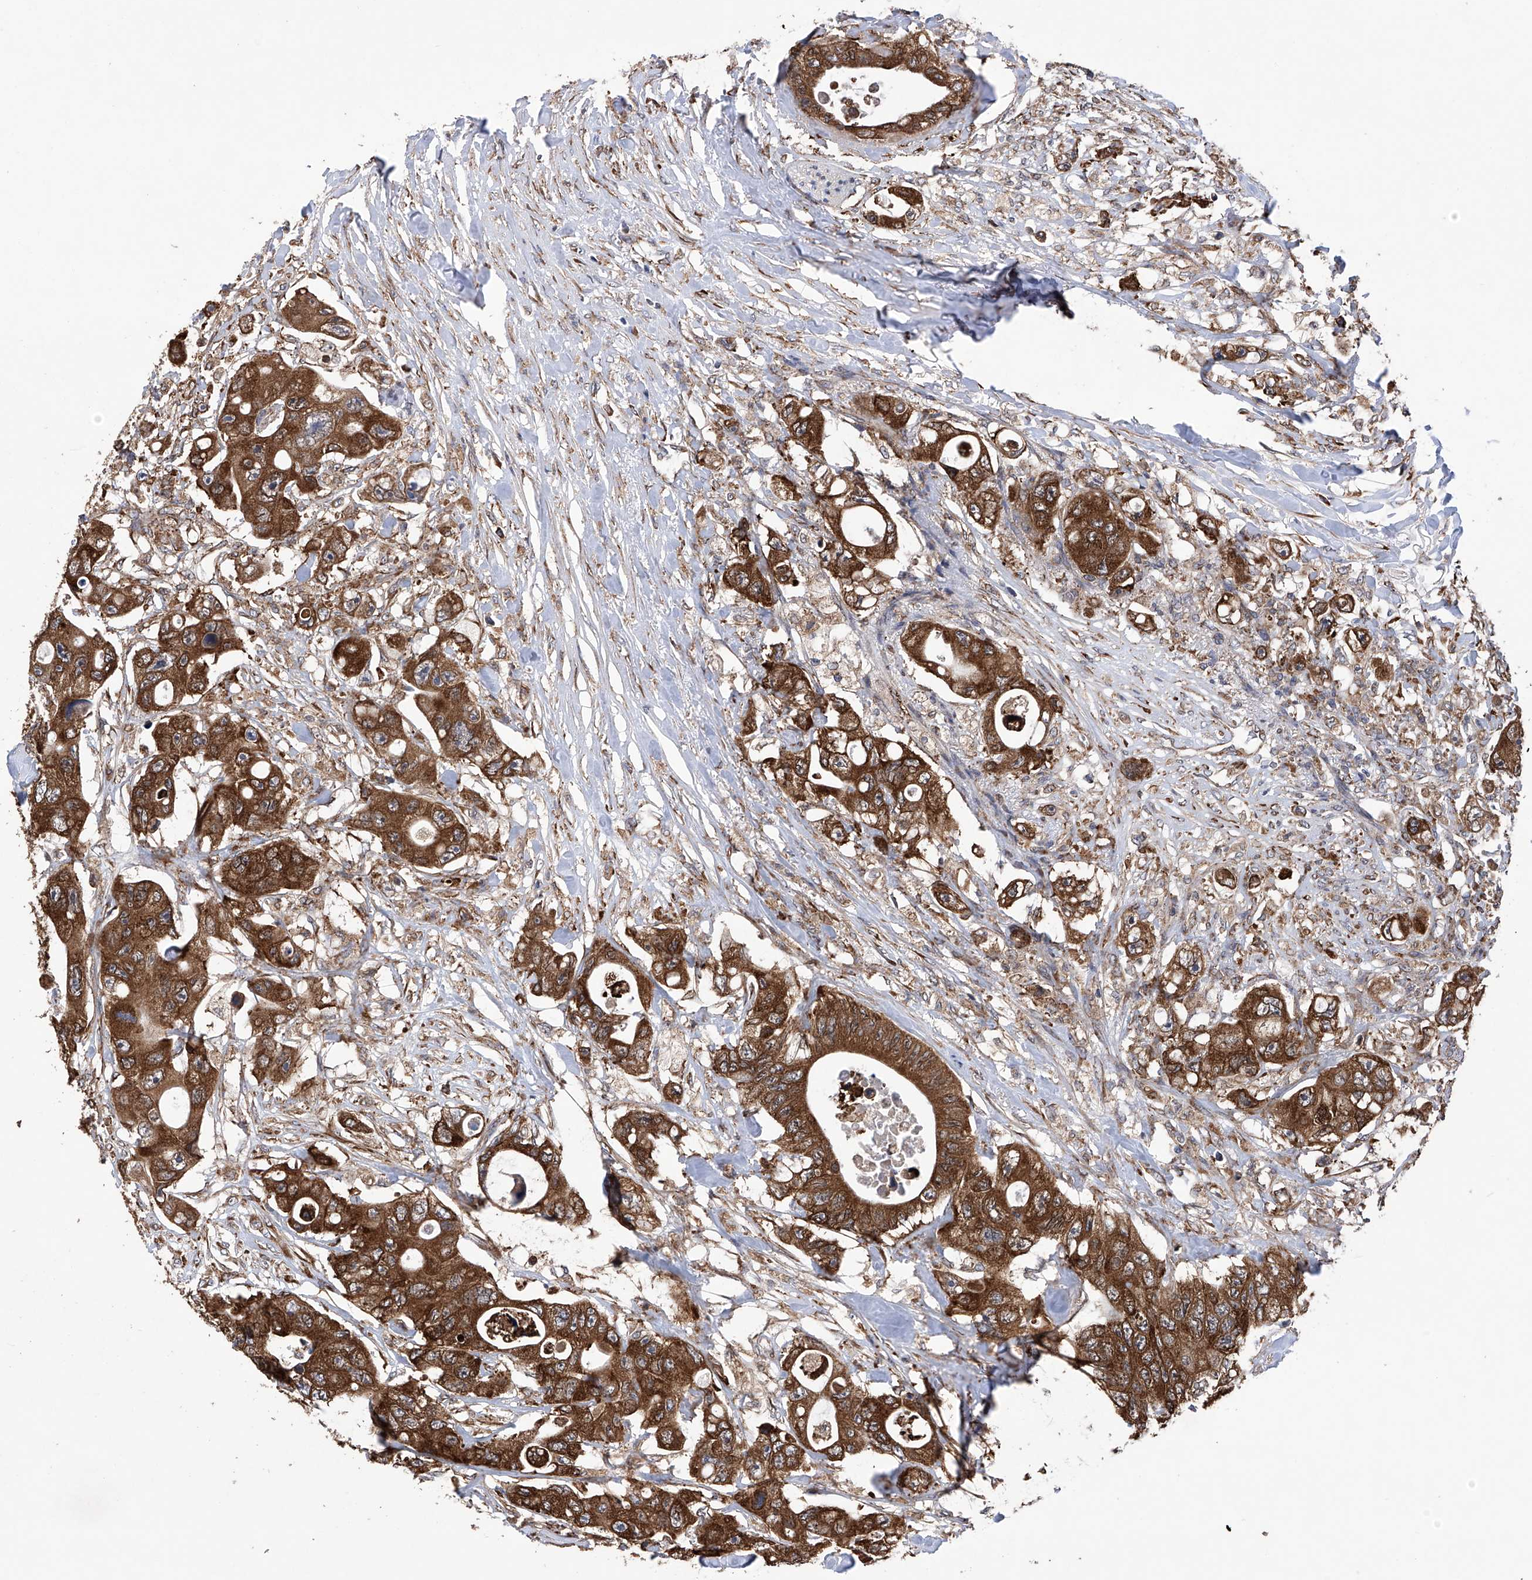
{"staining": {"intensity": "strong", "quantity": ">75%", "location": "cytoplasmic/membranous"}, "tissue": "colorectal cancer", "cell_type": "Tumor cells", "image_type": "cancer", "snomed": [{"axis": "morphology", "description": "Adenocarcinoma, NOS"}, {"axis": "topography", "description": "Colon"}], "caption": "High-power microscopy captured an IHC micrograph of colorectal cancer (adenocarcinoma), revealing strong cytoplasmic/membranous positivity in about >75% of tumor cells.", "gene": "DNAH8", "patient": {"sex": "female", "age": 46}}